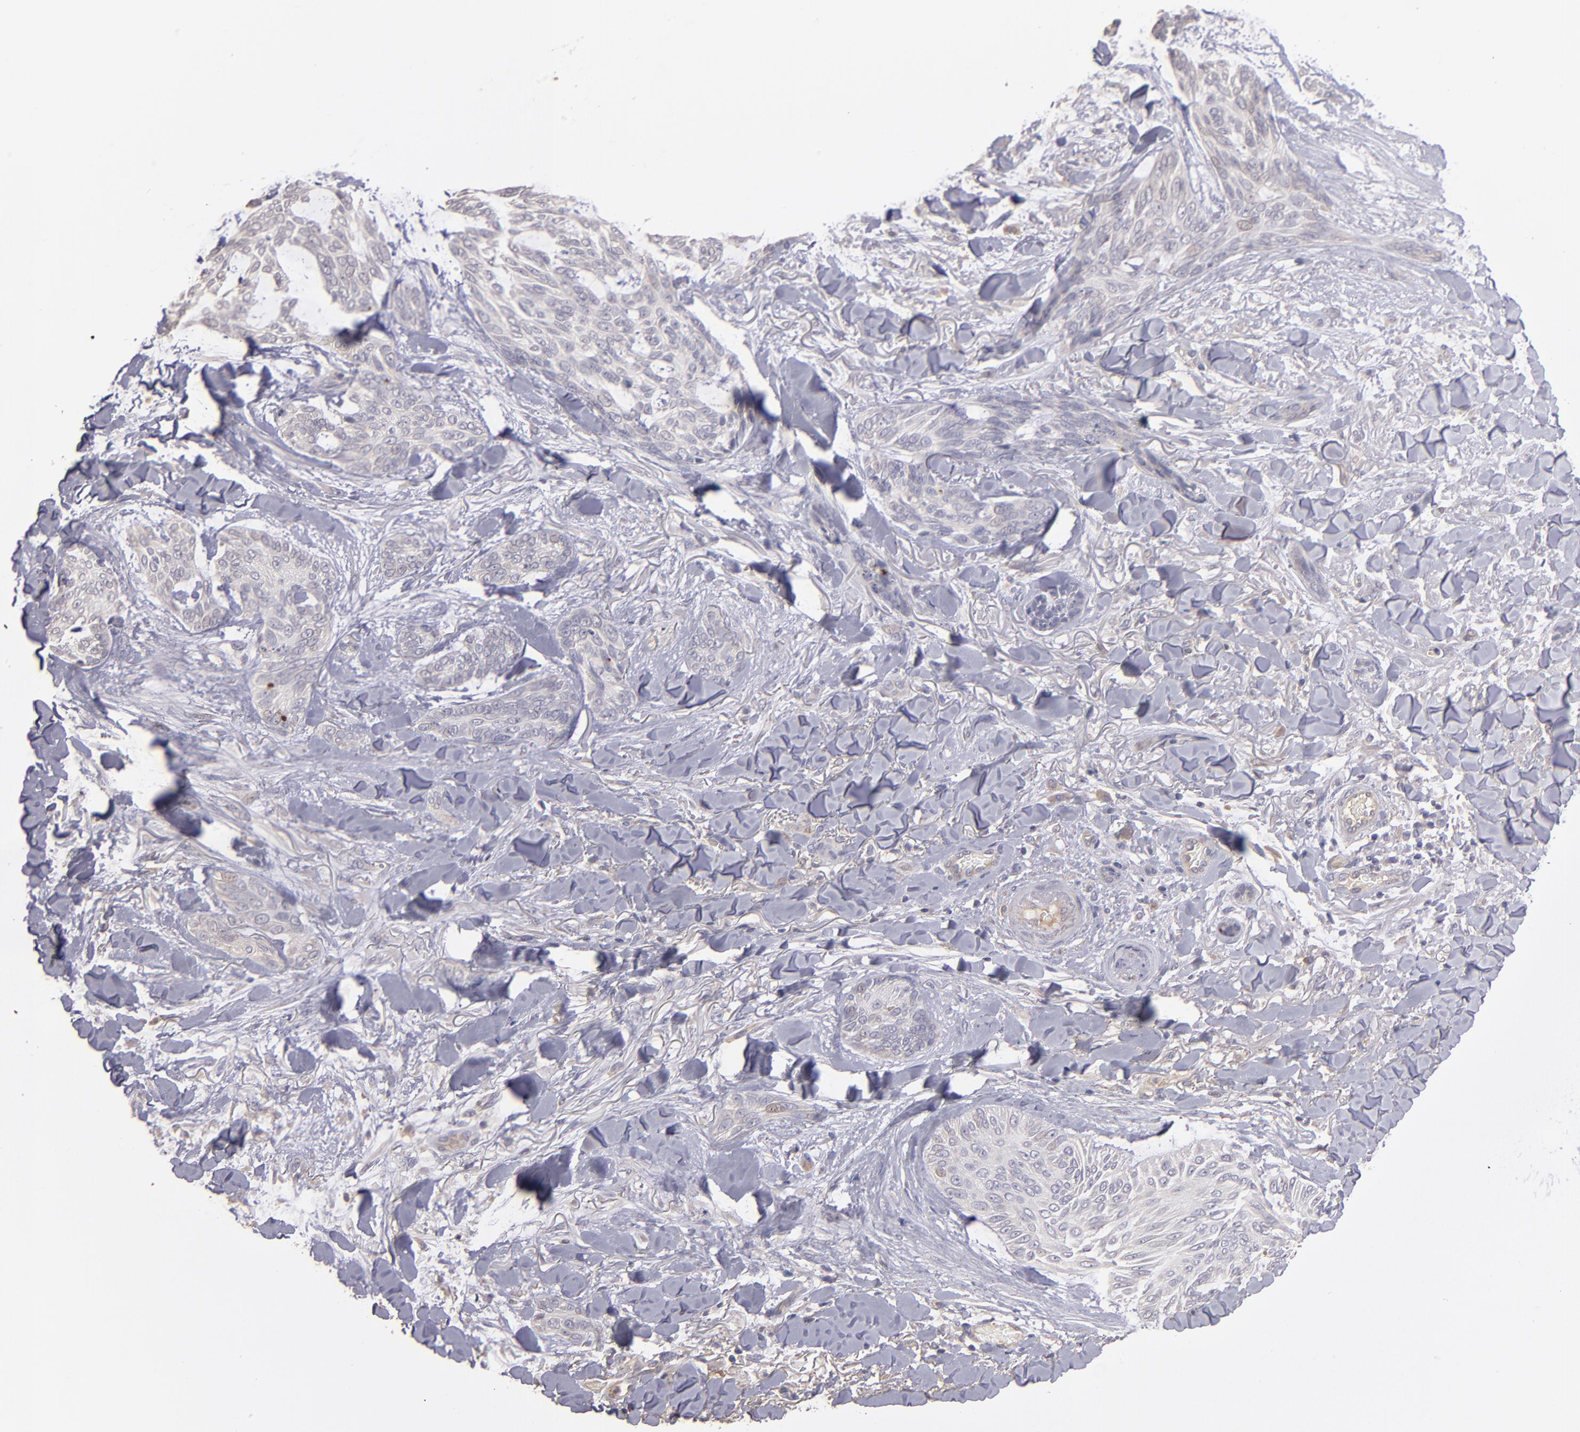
{"staining": {"intensity": "negative", "quantity": "none", "location": "none"}, "tissue": "skin cancer", "cell_type": "Tumor cells", "image_type": "cancer", "snomed": [{"axis": "morphology", "description": "Normal tissue, NOS"}, {"axis": "morphology", "description": "Basal cell carcinoma"}, {"axis": "topography", "description": "Skin"}], "caption": "Tumor cells show no significant staining in skin basal cell carcinoma. (DAB immunohistochemistry, high magnification).", "gene": "GNAZ", "patient": {"sex": "female", "age": 71}}